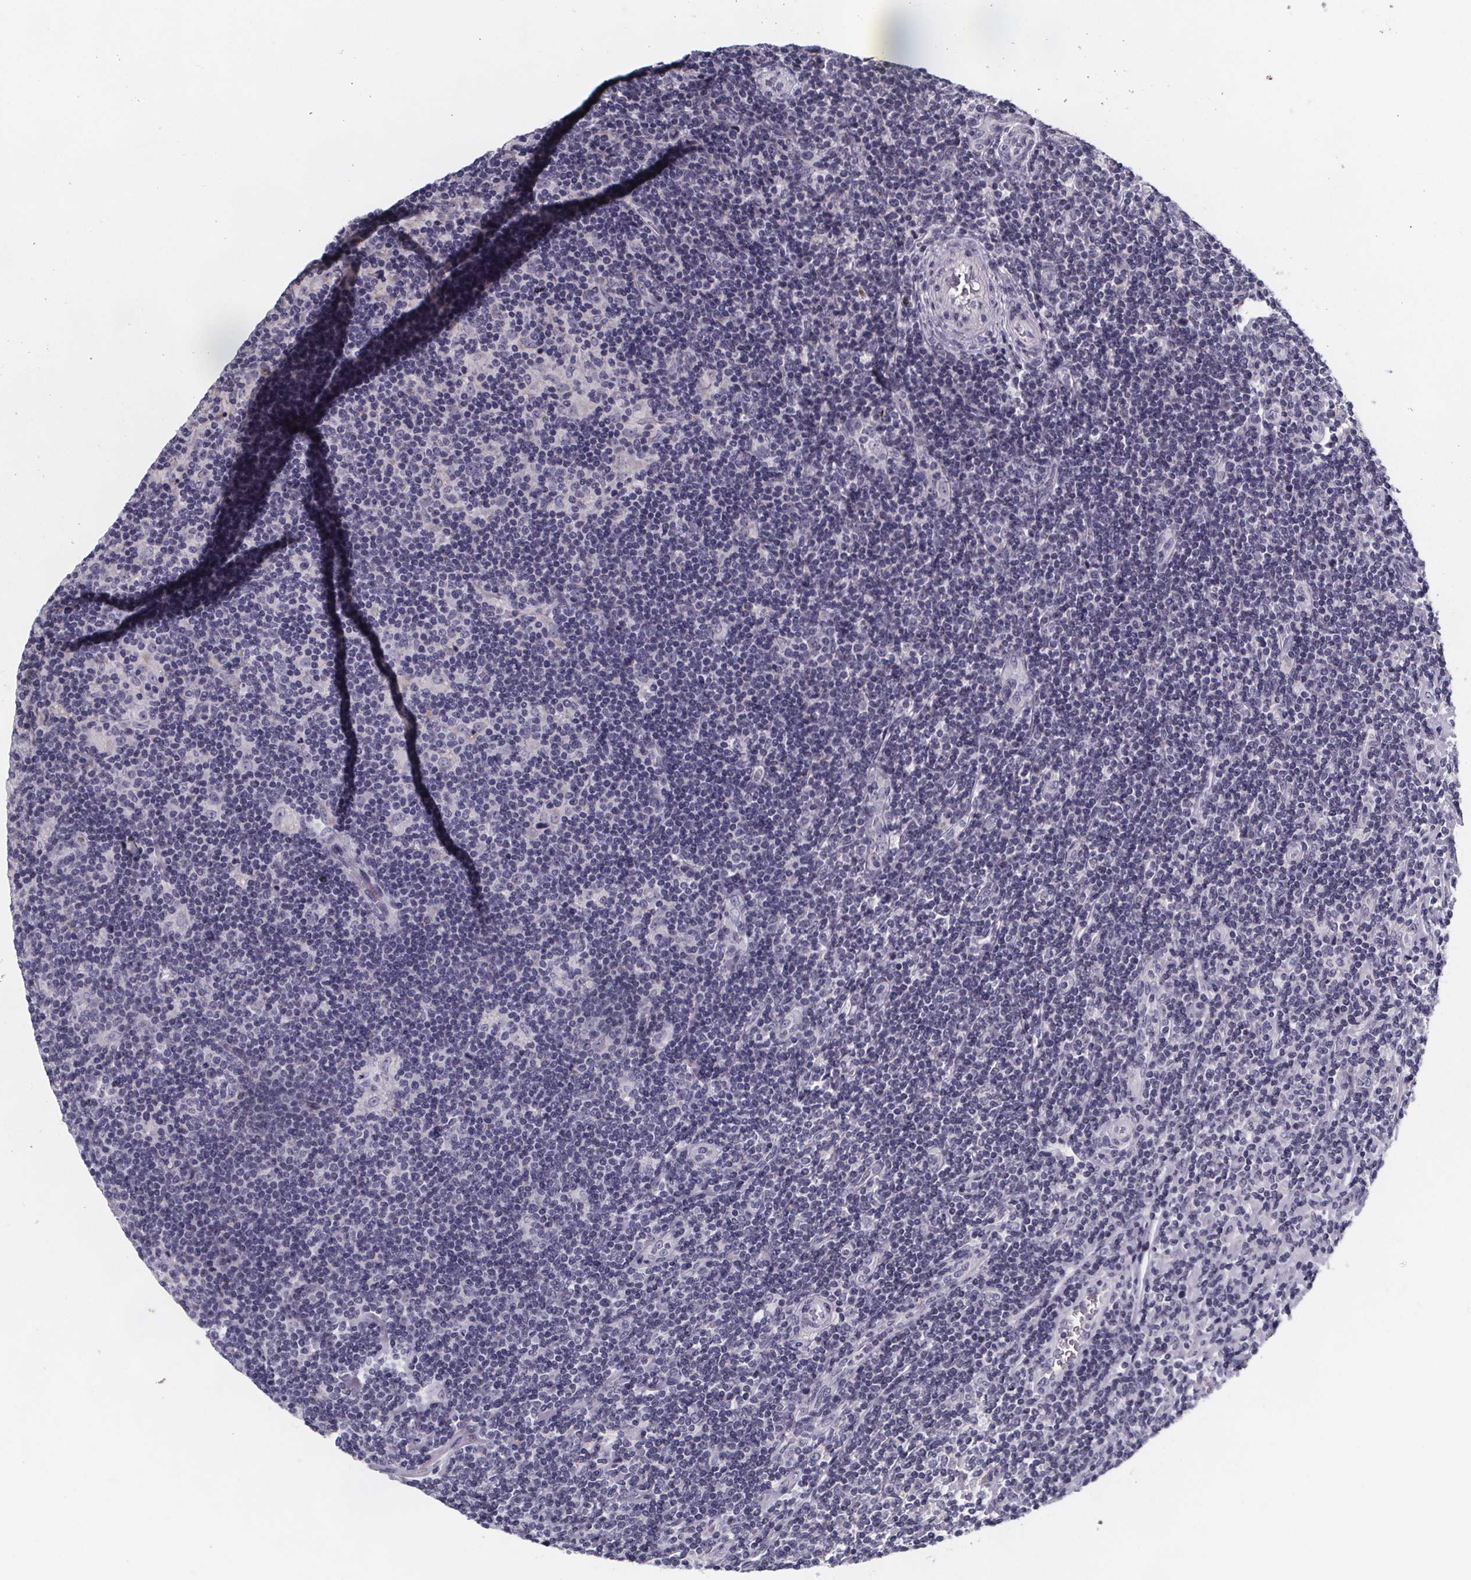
{"staining": {"intensity": "negative", "quantity": "none", "location": "none"}, "tissue": "lymphoma", "cell_type": "Tumor cells", "image_type": "cancer", "snomed": [{"axis": "morphology", "description": "Hodgkin's disease, NOS"}, {"axis": "topography", "description": "Lymph node"}], "caption": "Immunohistochemical staining of human Hodgkin's disease shows no significant expression in tumor cells.", "gene": "PAH", "patient": {"sex": "male", "age": 40}}